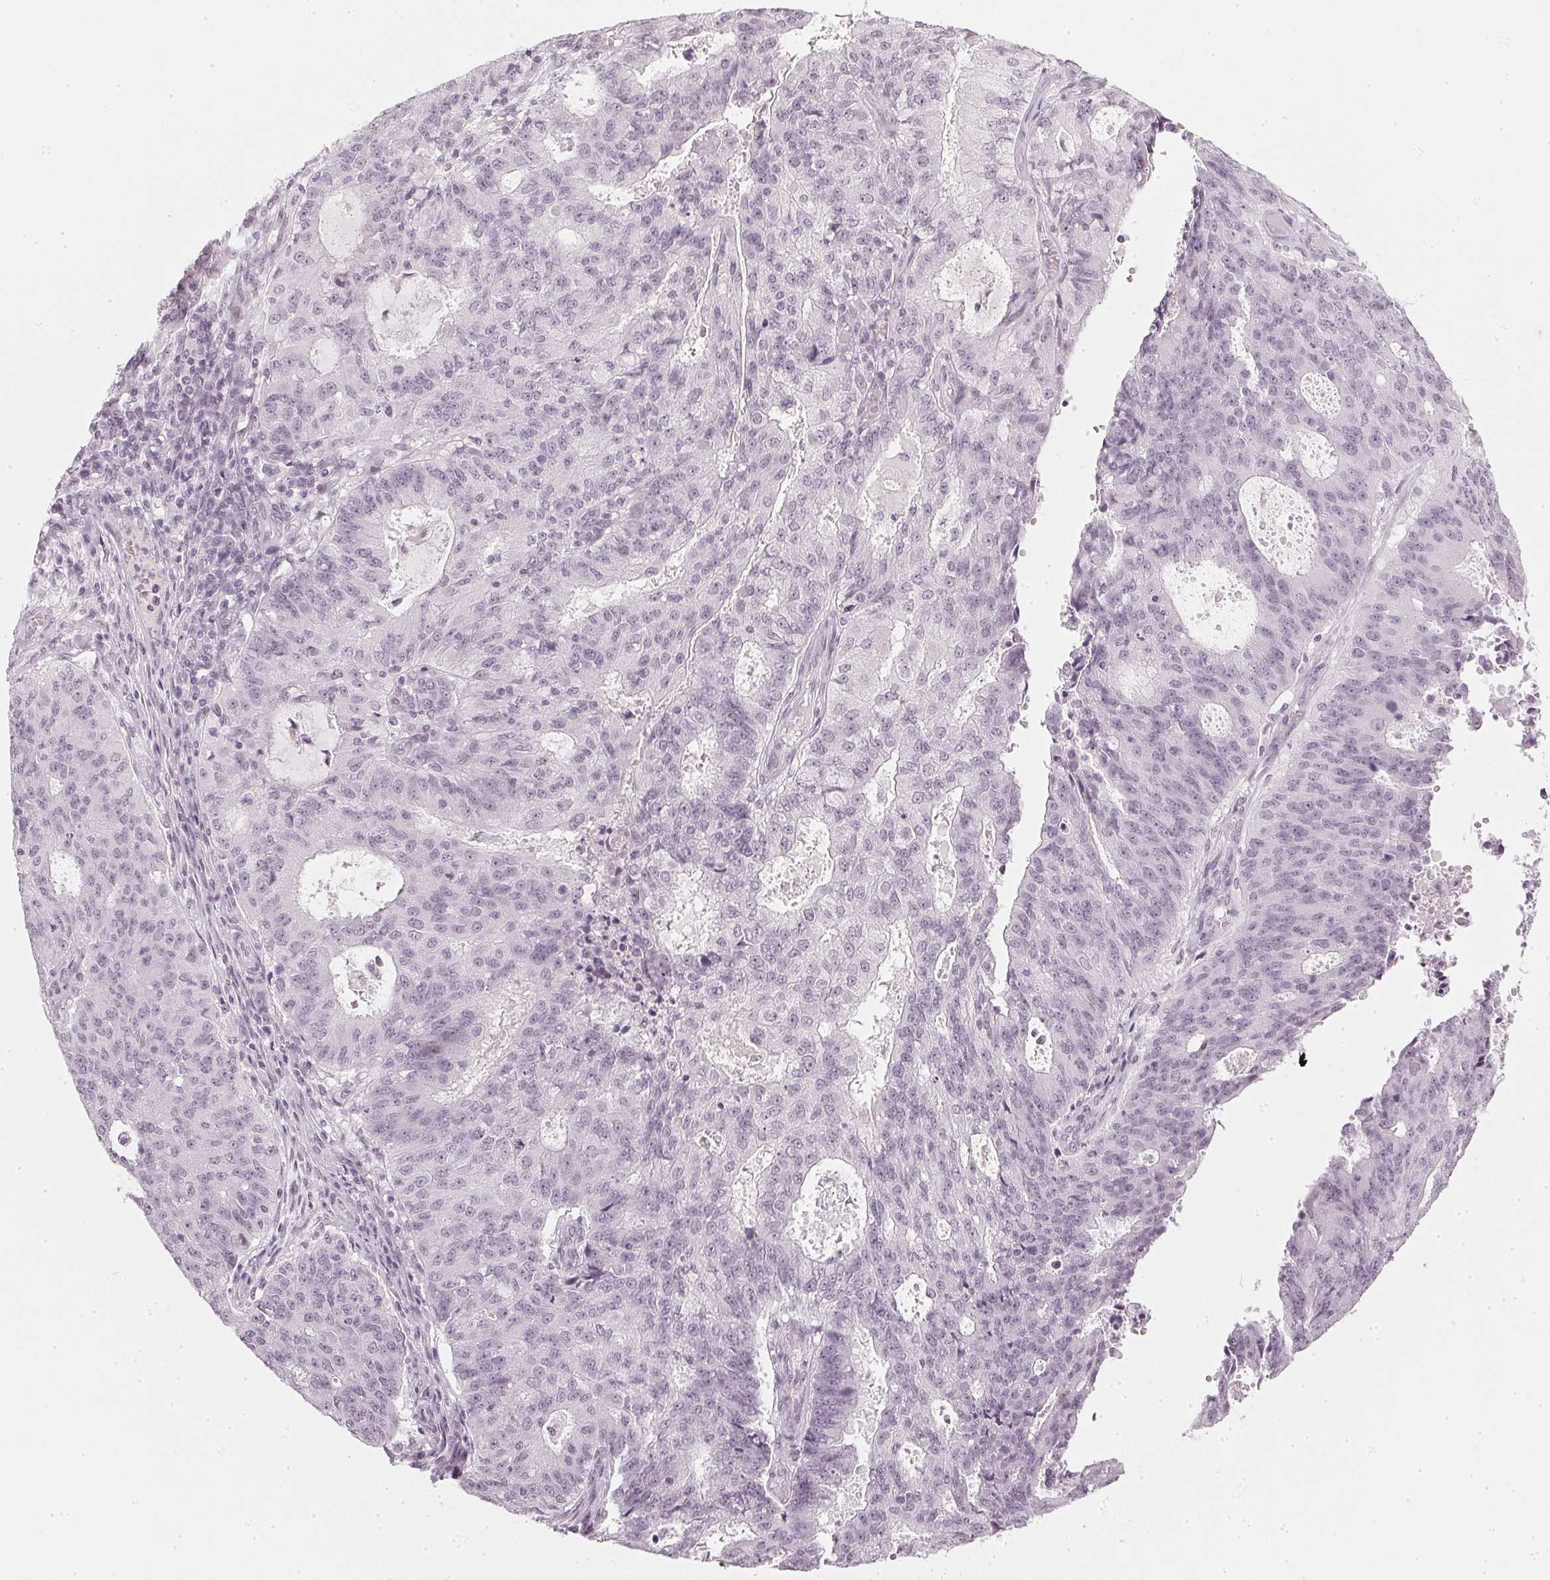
{"staining": {"intensity": "negative", "quantity": "none", "location": "none"}, "tissue": "endometrial cancer", "cell_type": "Tumor cells", "image_type": "cancer", "snomed": [{"axis": "morphology", "description": "Adenocarcinoma, NOS"}, {"axis": "topography", "description": "Endometrium"}], "caption": "IHC histopathology image of neoplastic tissue: endometrial adenocarcinoma stained with DAB reveals no significant protein positivity in tumor cells. Nuclei are stained in blue.", "gene": "DNAJC6", "patient": {"sex": "female", "age": 82}}